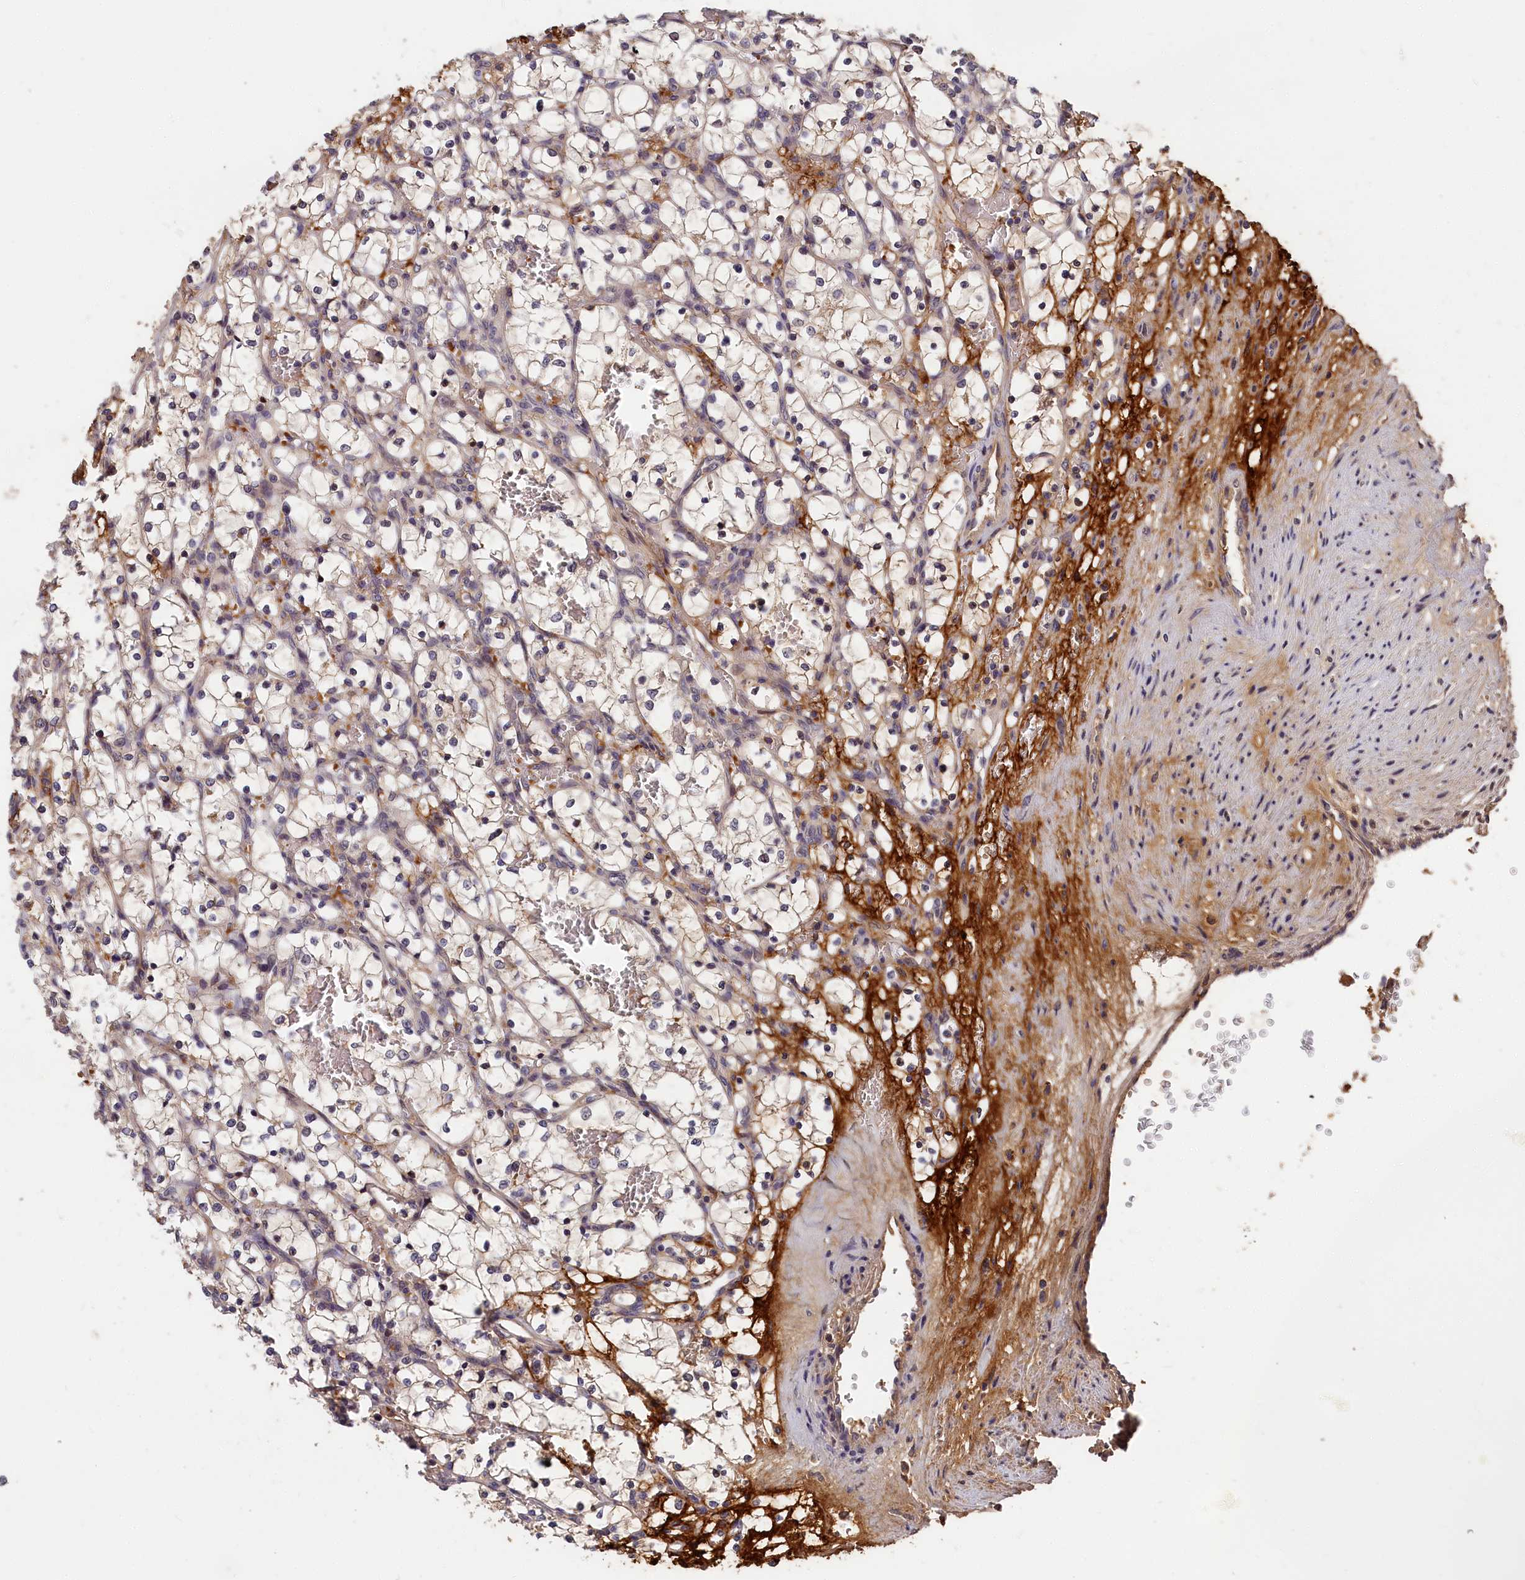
{"staining": {"intensity": "weak", "quantity": "<25%", "location": "cytoplasmic/membranous"}, "tissue": "renal cancer", "cell_type": "Tumor cells", "image_type": "cancer", "snomed": [{"axis": "morphology", "description": "Adenocarcinoma, NOS"}, {"axis": "topography", "description": "Kidney"}], "caption": "Immunohistochemistry of renal cancer reveals no expression in tumor cells.", "gene": "ITIH1", "patient": {"sex": "female", "age": 69}}